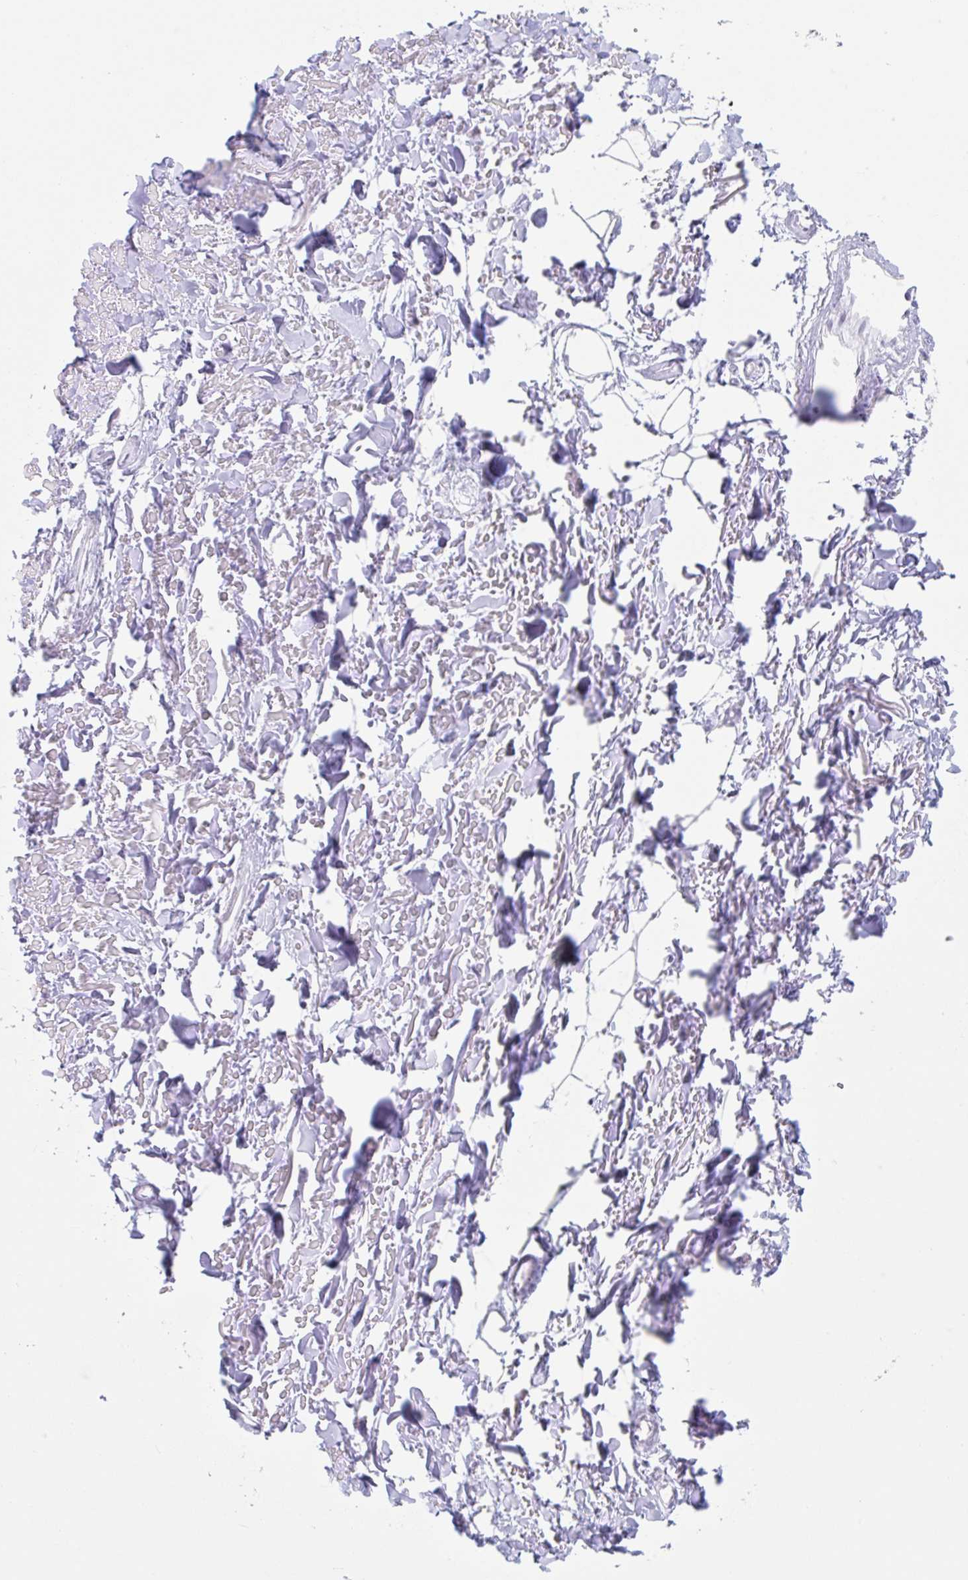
{"staining": {"intensity": "negative", "quantity": "none", "location": "none"}, "tissue": "adipose tissue", "cell_type": "Adipocytes", "image_type": "normal", "snomed": [{"axis": "morphology", "description": "Normal tissue, NOS"}, {"axis": "topography", "description": "Cartilage tissue"}], "caption": "An IHC micrograph of normal adipose tissue is shown. There is no staining in adipocytes of adipose tissue.", "gene": "EHD4", "patient": {"sex": "male", "age": 57}}